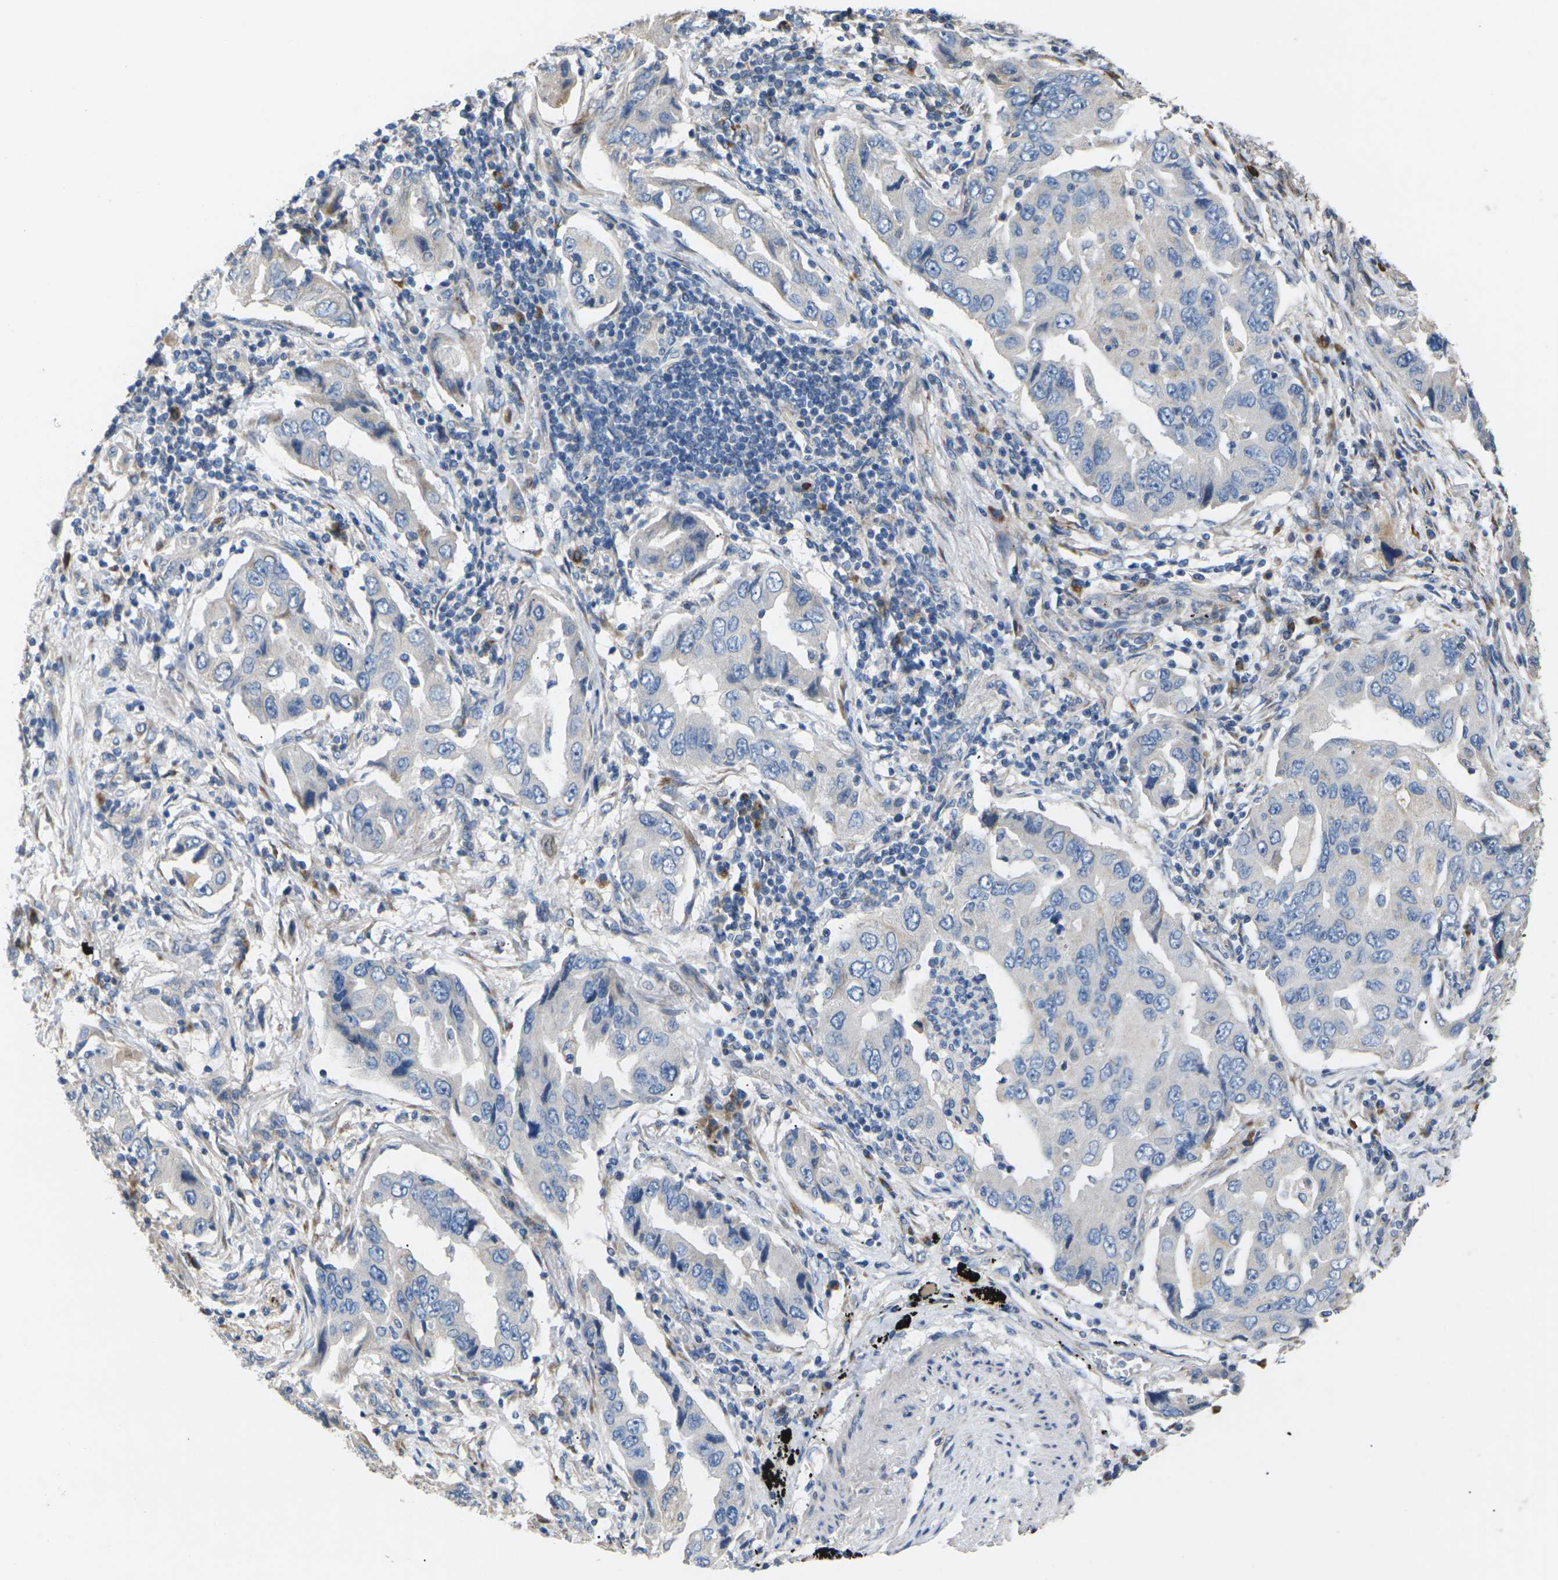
{"staining": {"intensity": "negative", "quantity": "none", "location": "none"}, "tissue": "lung cancer", "cell_type": "Tumor cells", "image_type": "cancer", "snomed": [{"axis": "morphology", "description": "Adenocarcinoma, NOS"}, {"axis": "topography", "description": "Lung"}], "caption": "Lung cancer stained for a protein using immunohistochemistry (IHC) shows no expression tumor cells.", "gene": "KLHDC8B", "patient": {"sex": "female", "age": 65}}